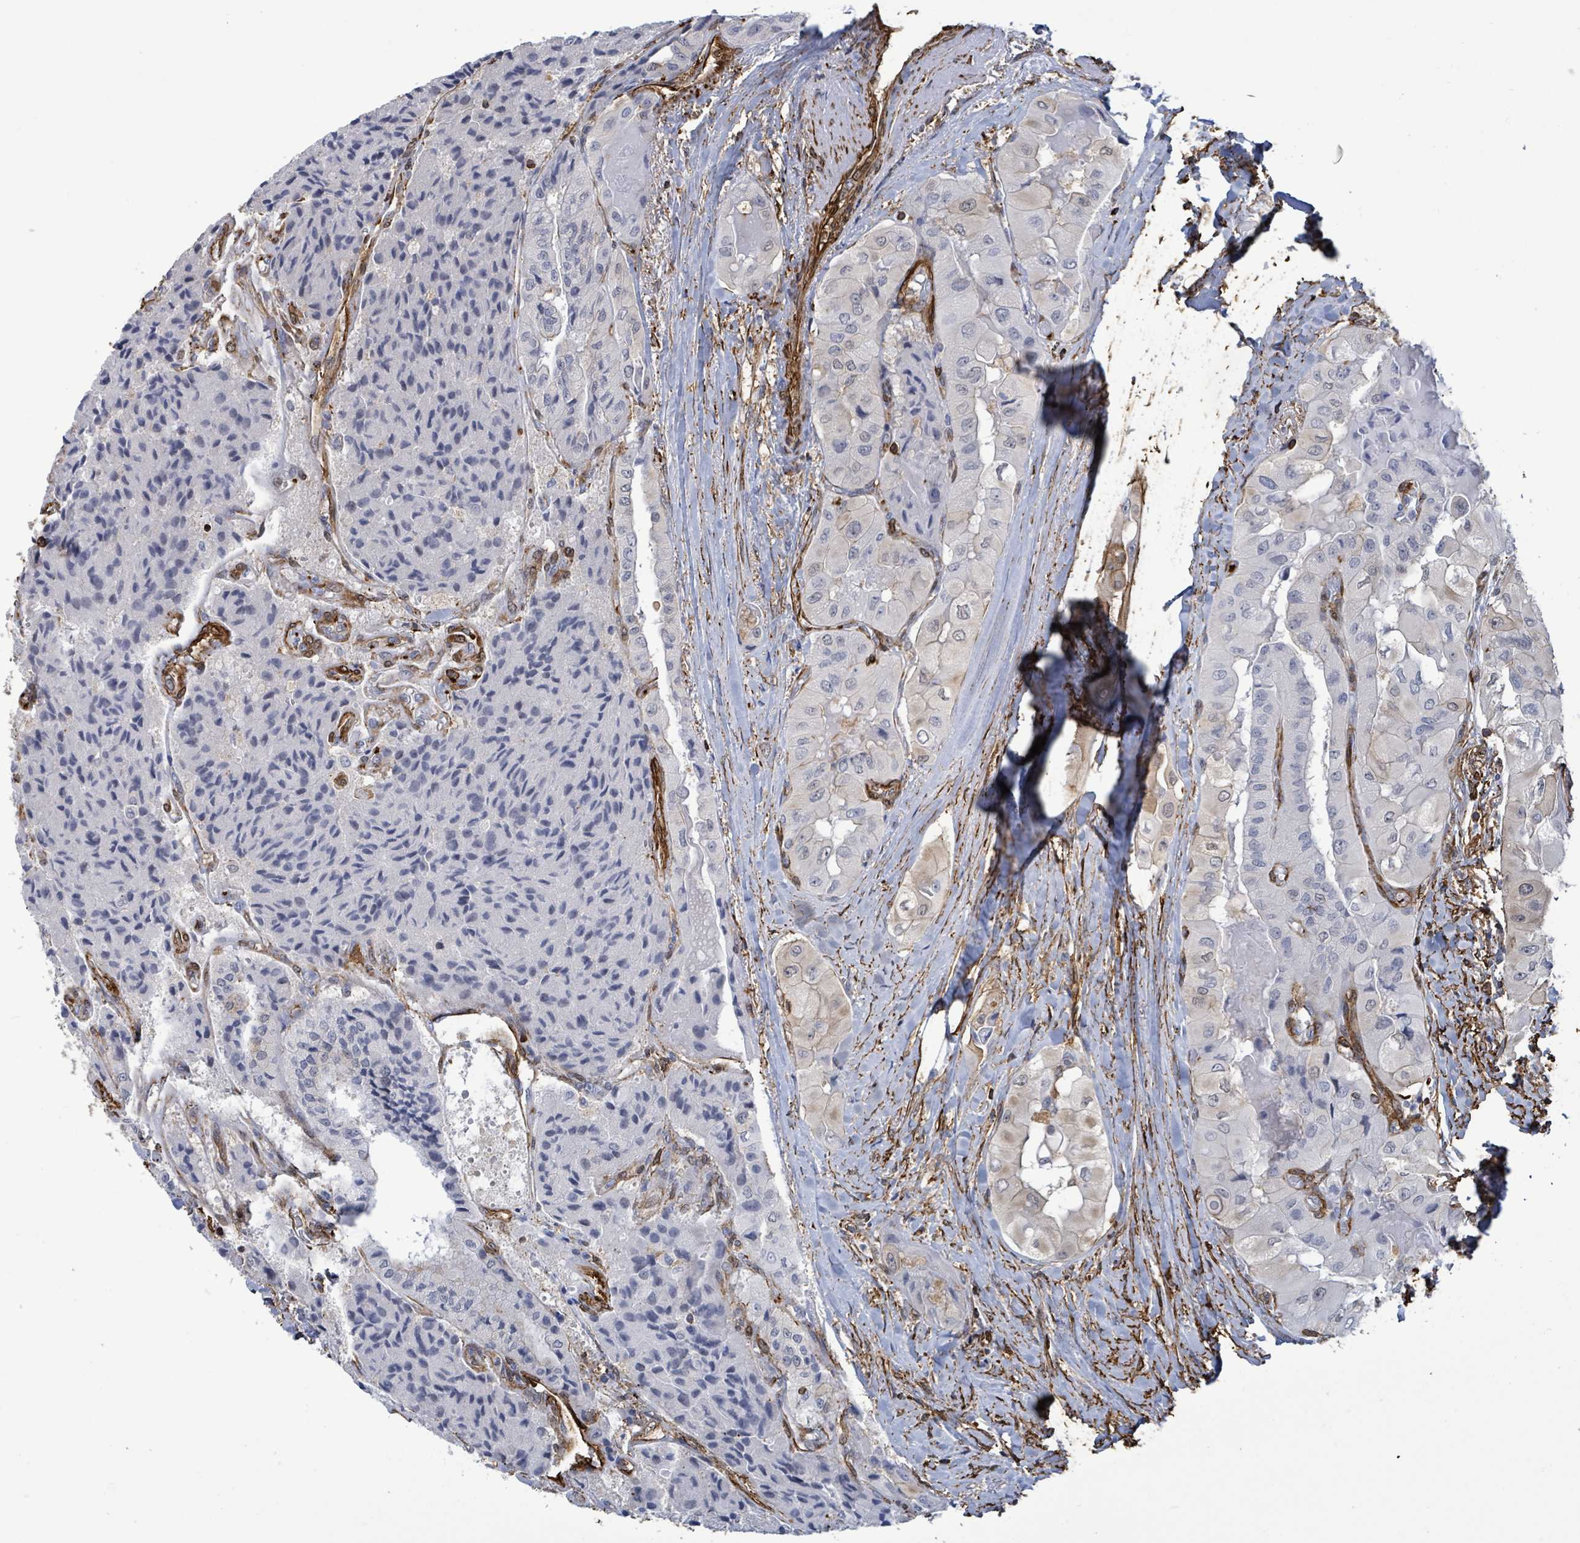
{"staining": {"intensity": "weak", "quantity": "<25%", "location": "cytoplasmic/membranous"}, "tissue": "thyroid cancer", "cell_type": "Tumor cells", "image_type": "cancer", "snomed": [{"axis": "morphology", "description": "Normal tissue, NOS"}, {"axis": "morphology", "description": "Papillary adenocarcinoma, NOS"}, {"axis": "topography", "description": "Thyroid gland"}], "caption": "Immunohistochemistry (IHC) micrograph of human thyroid cancer (papillary adenocarcinoma) stained for a protein (brown), which exhibits no staining in tumor cells.", "gene": "PRKRIP1", "patient": {"sex": "female", "age": 59}}